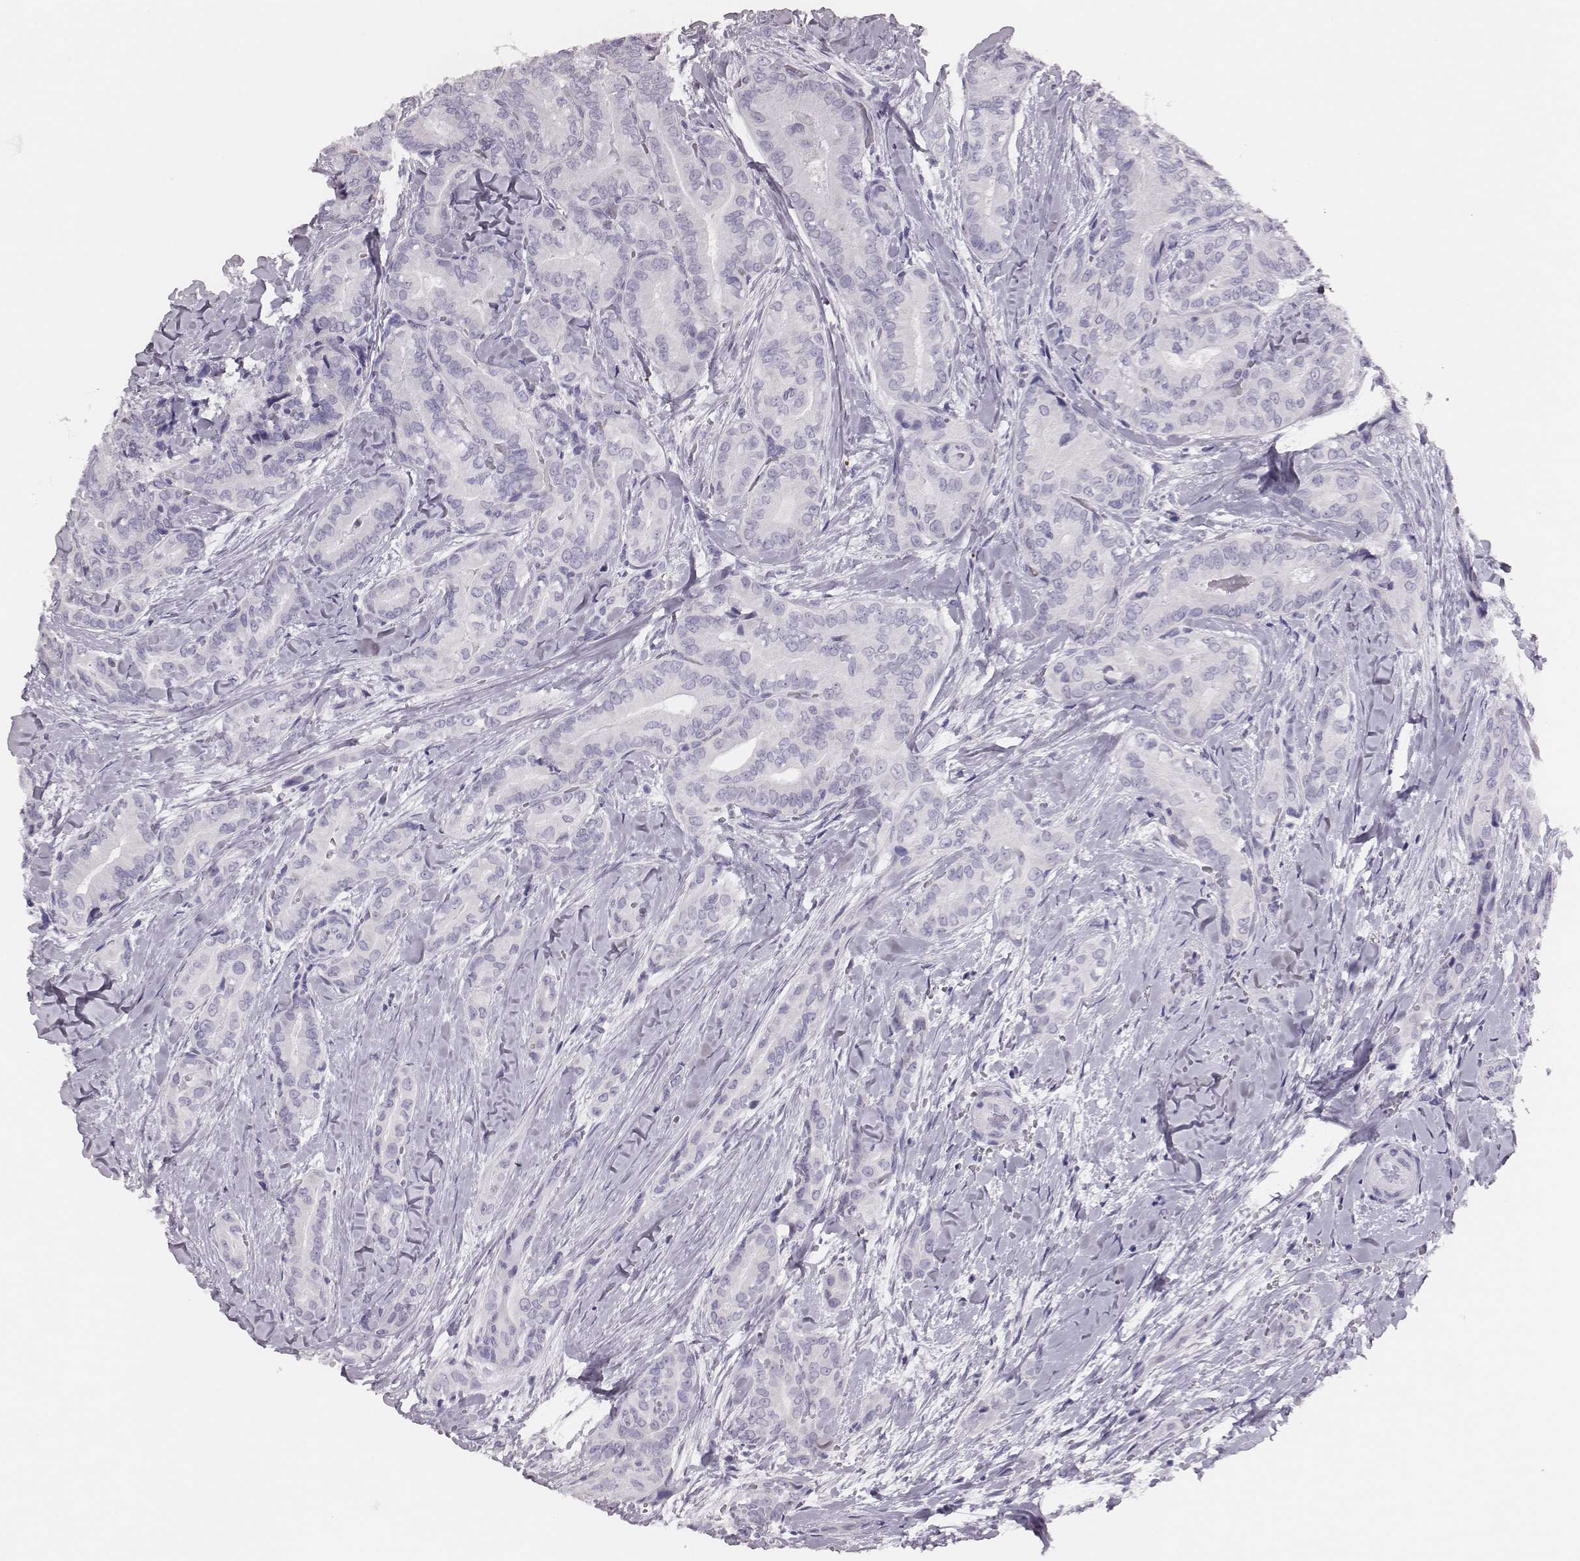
{"staining": {"intensity": "negative", "quantity": "none", "location": "none"}, "tissue": "thyroid cancer", "cell_type": "Tumor cells", "image_type": "cancer", "snomed": [{"axis": "morphology", "description": "Papillary adenocarcinoma, NOS"}, {"axis": "topography", "description": "Thyroid gland"}], "caption": "Tumor cells are negative for brown protein staining in thyroid papillary adenocarcinoma.", "gene": "H1-6", "patient": {"sex": "male", "age": 61}}